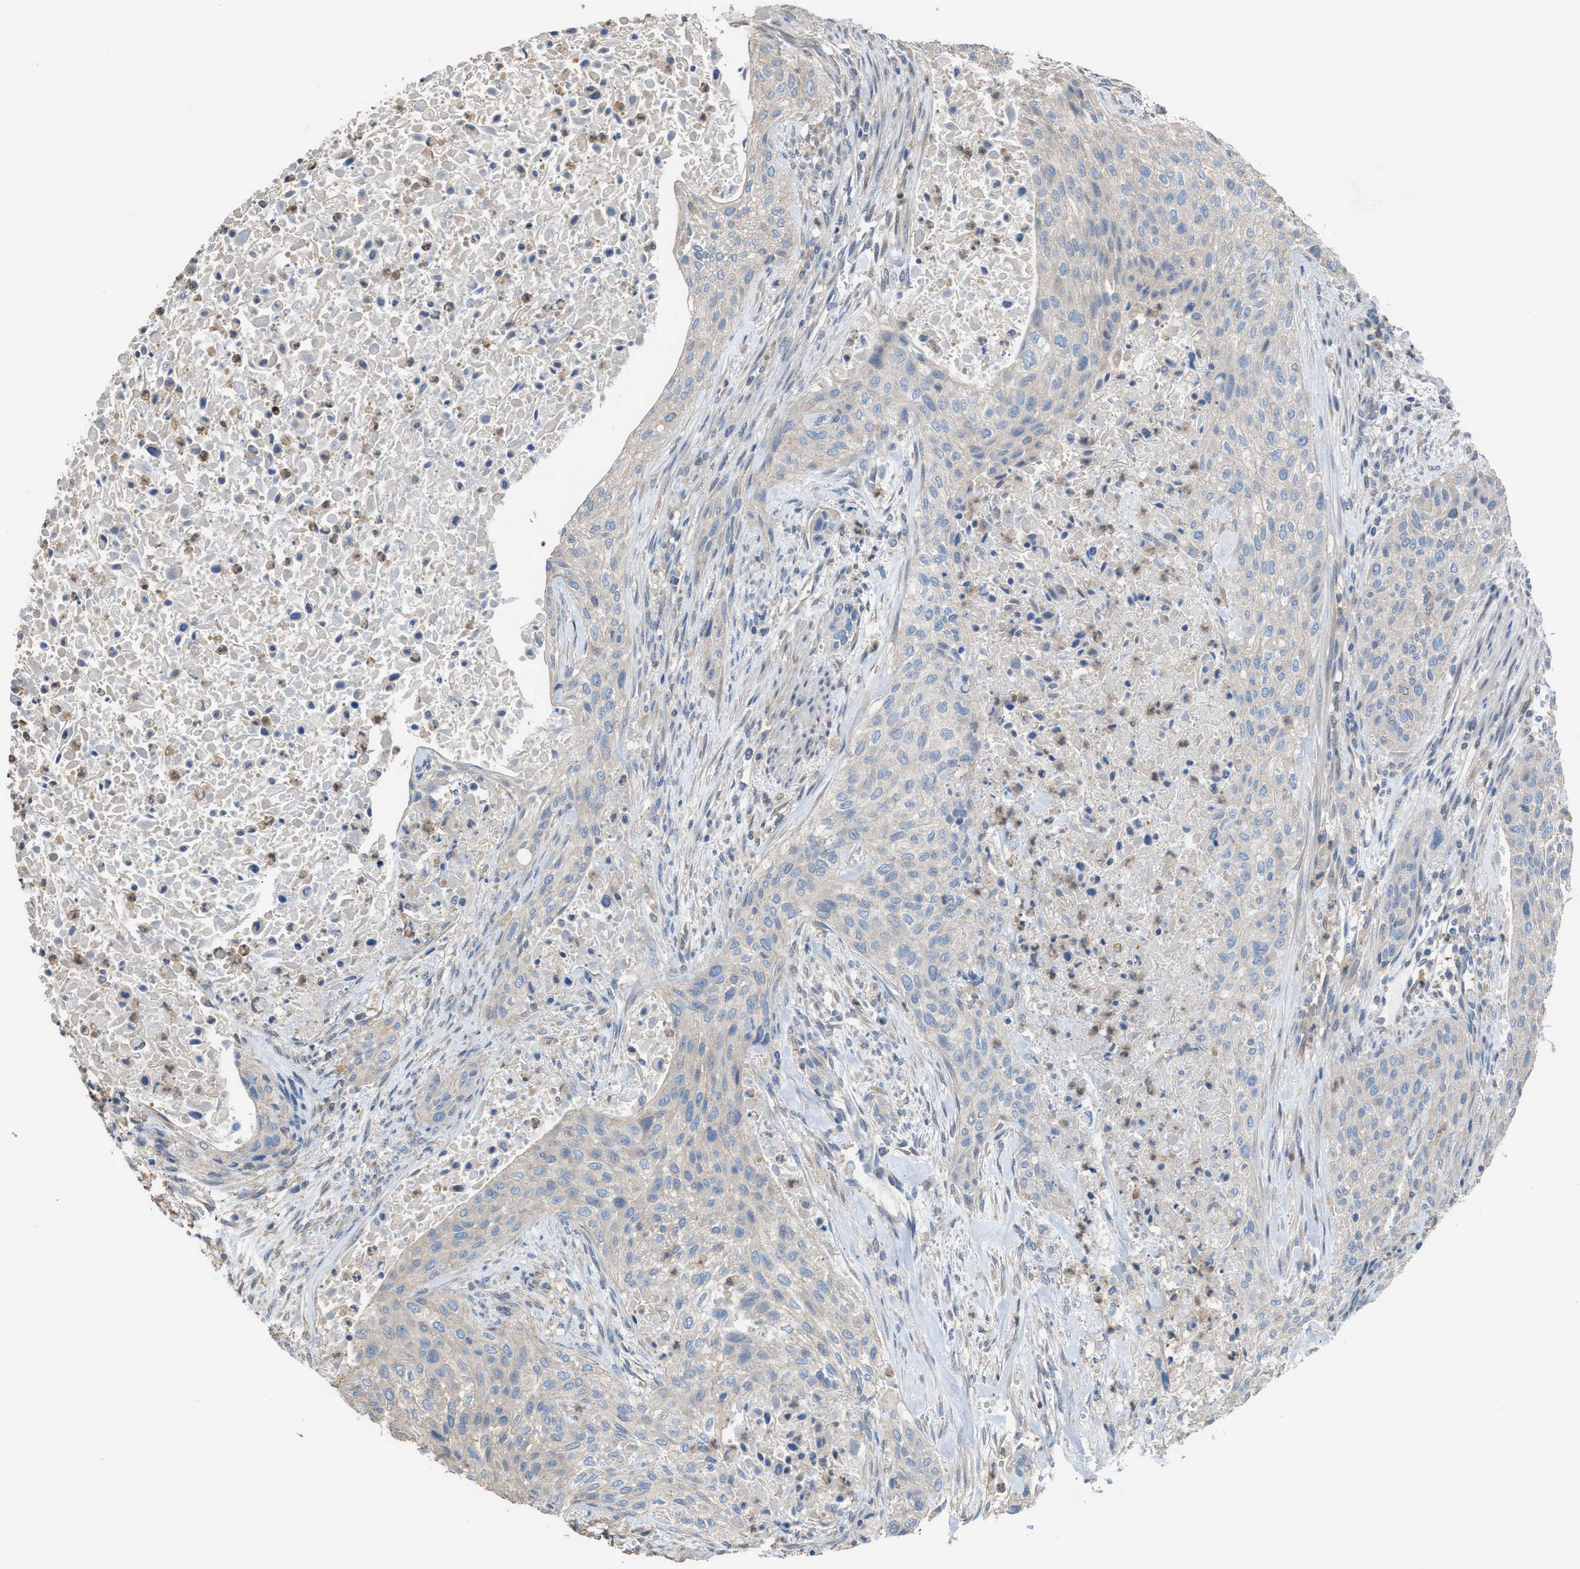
{"staining": {"intensity": "negative", "quantity": "none", "location": "none"}, "tissue": "urothelial cancer", "cell_type": "Tumor cells", "image_type": "cancer", "snomed": [{"axis": "morphology", "description": "Urothelial carcinoma, Low grade"}, {"axis": "morphology", "description": "Urothelial carcinoma, High grade"}, {"axis": "topography", "description": "Urinary bladder"}], "caption": "Histopathology image shows no significant protein staining in tumor cells of urothelial cancer.", "gene": "NQO2", "patient": {"sex": "male", "age": 35}}